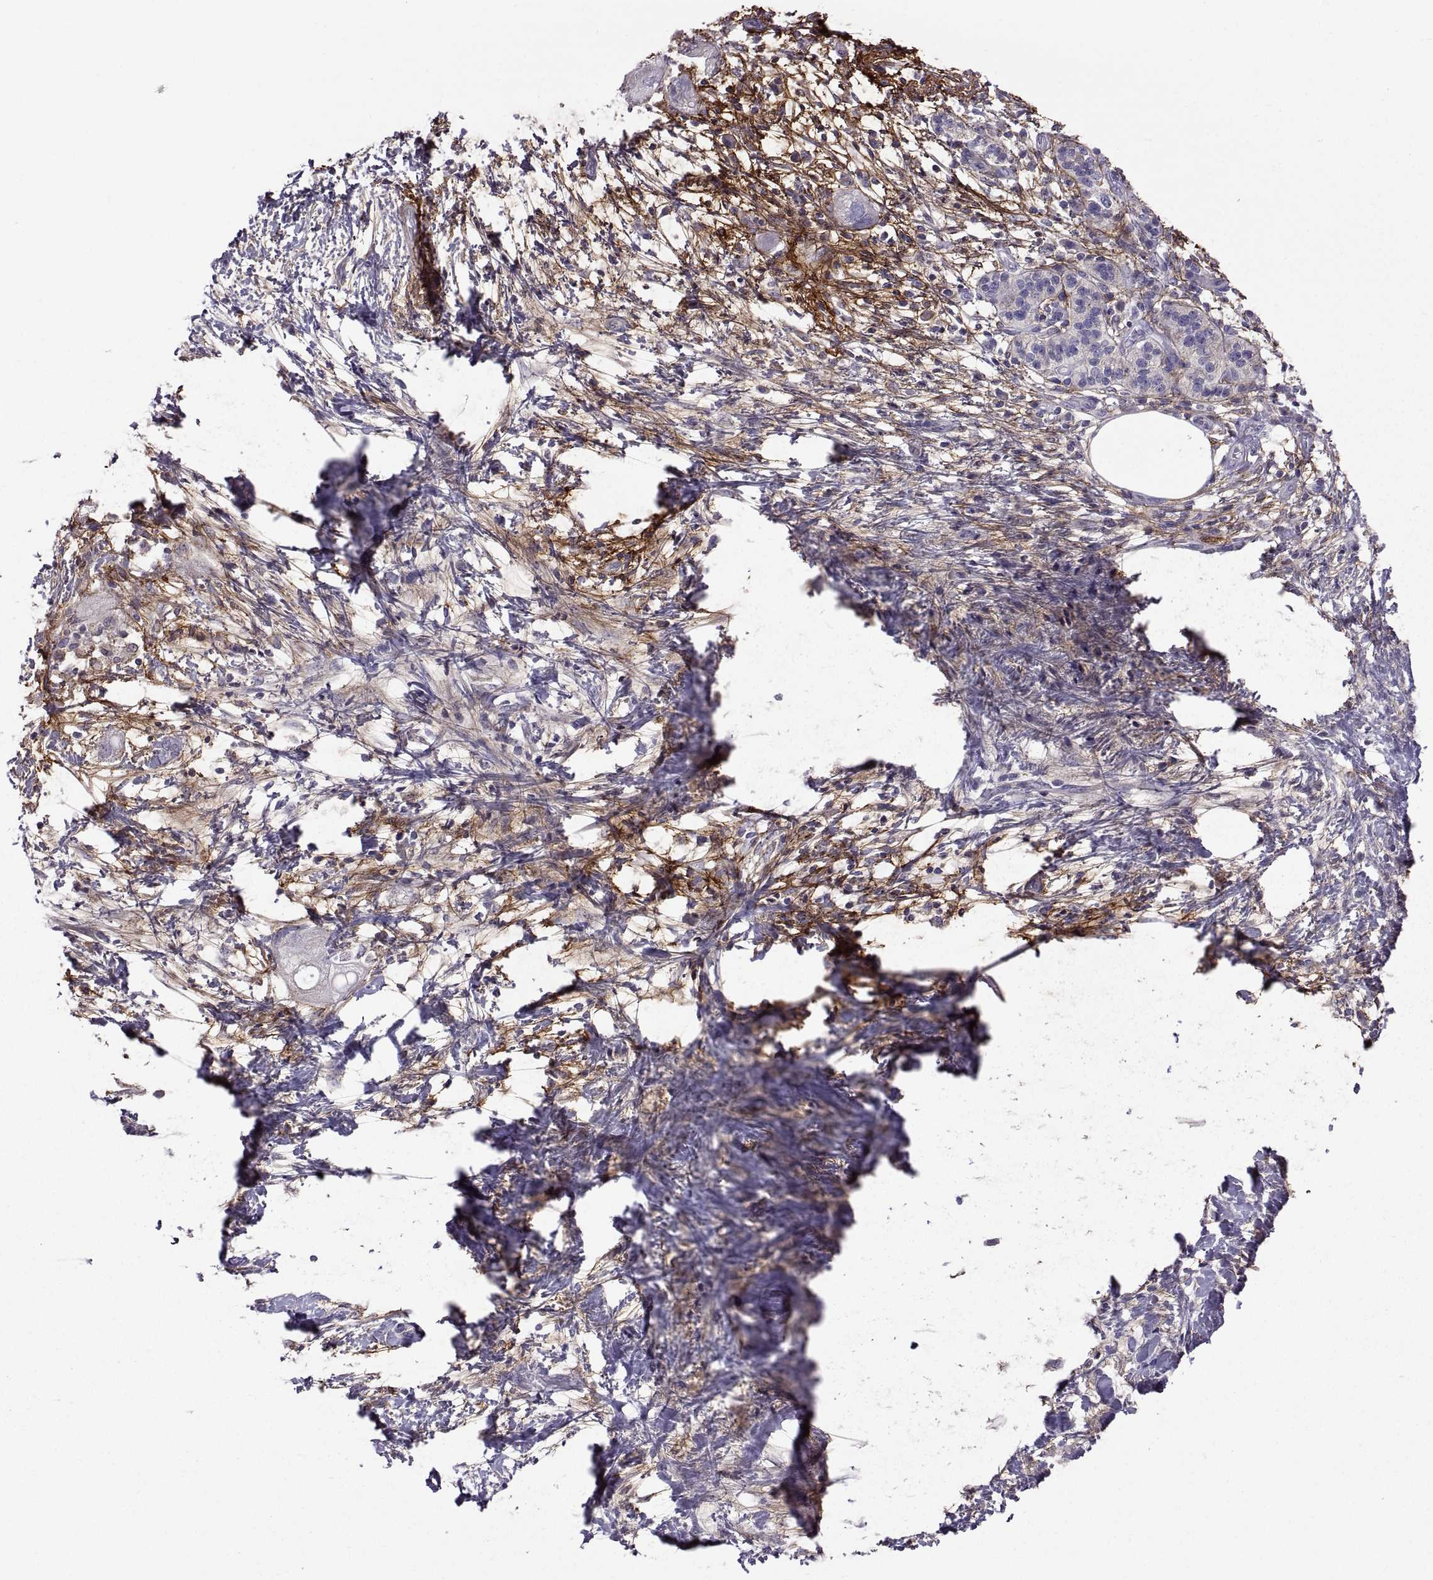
{"staining": {"intensity": "negative", "quantity": "none", "location": "none"}, "tissue": "pancreatic cancer", "cell_type": "Tumor cells", "image_type": "cancer", "snomed": [{"axis": "morphology", "description": "Adenocarcinoma, NOS"}, {"axis": "topography", "description": "Pancreas"}], "caption": "This image is of pancreatic cancer stained with IHC to label a protein in brown with the nuclei are counter-stained blue. There is no positivity in tumor cells.", "gene": "EMILIN2", "patient": {"sex": "female", "age": 72}}